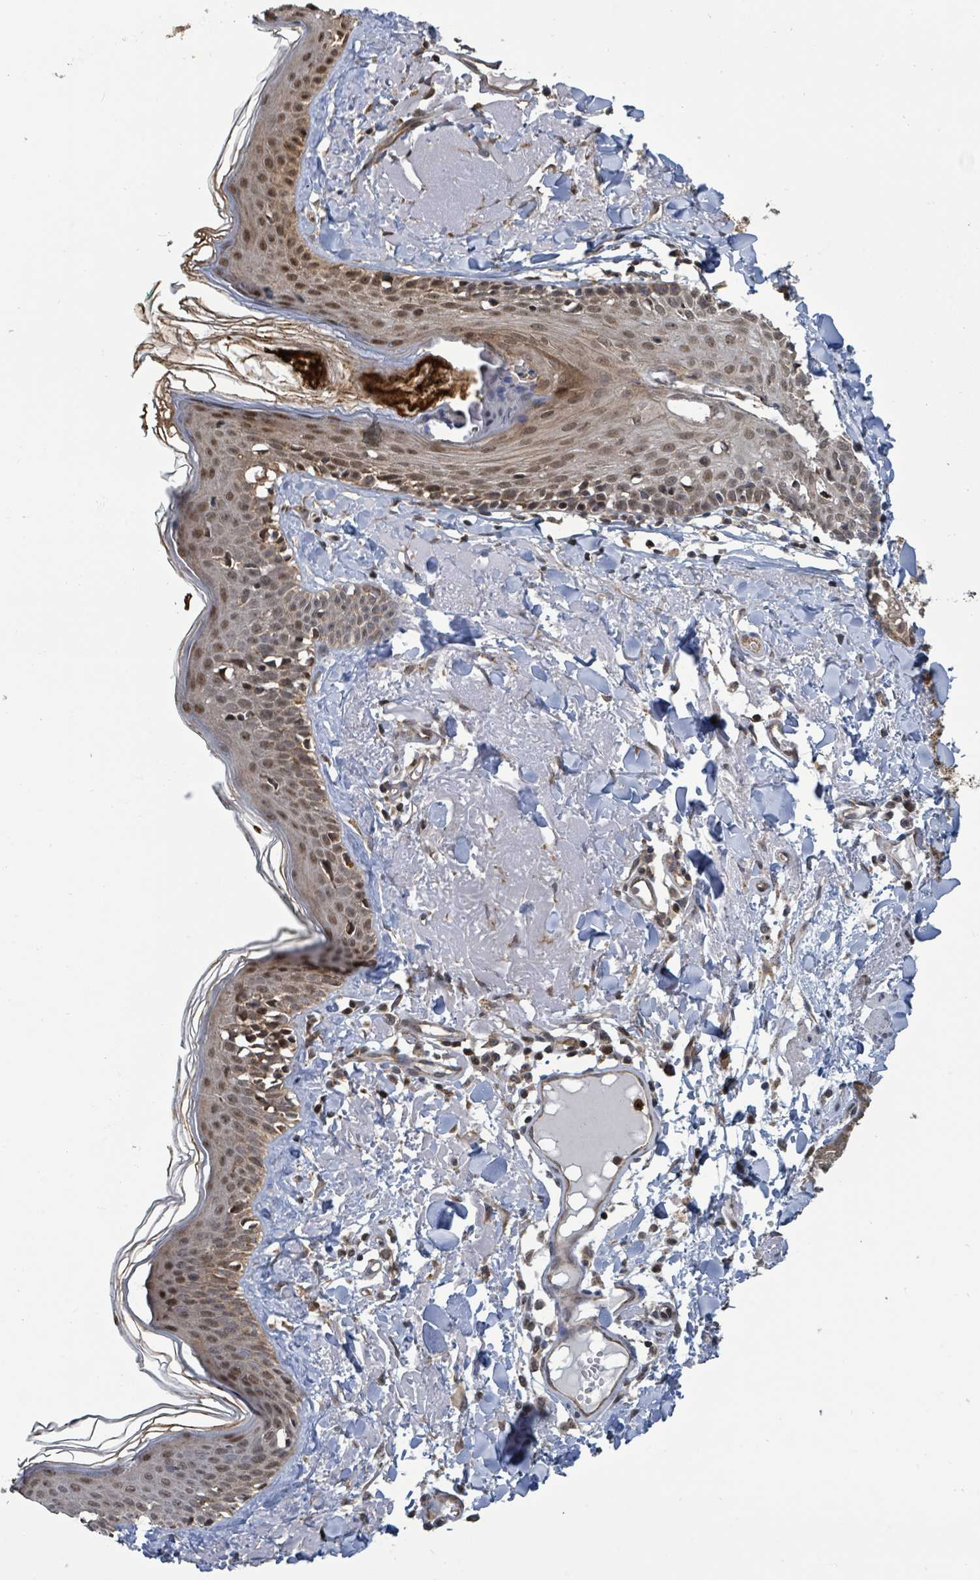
{"staining": {"intensity": "moderate", "quantity": ">75%", "location": "cytoplasmic/membranous"}, "tissue": "skin", "cell_type": "Fibroblasts", "image_type": "normal", "snomed": [{"axis": "morphology", "description": "Normal tissue, NOS"}, {"axis": "morphology", "description": "Malignant melanoma, NOS"}, {"axis": "topography", "description": "Skin"}], "caption": "This is a micrograph of immunohistochemistry (IHC) staining of benign skin, which shows moderate staining in the cytoplasmic/membranous of fibroblasts.", "gene": "COQ6", "patient": {"sex": "male", "age": 80}}